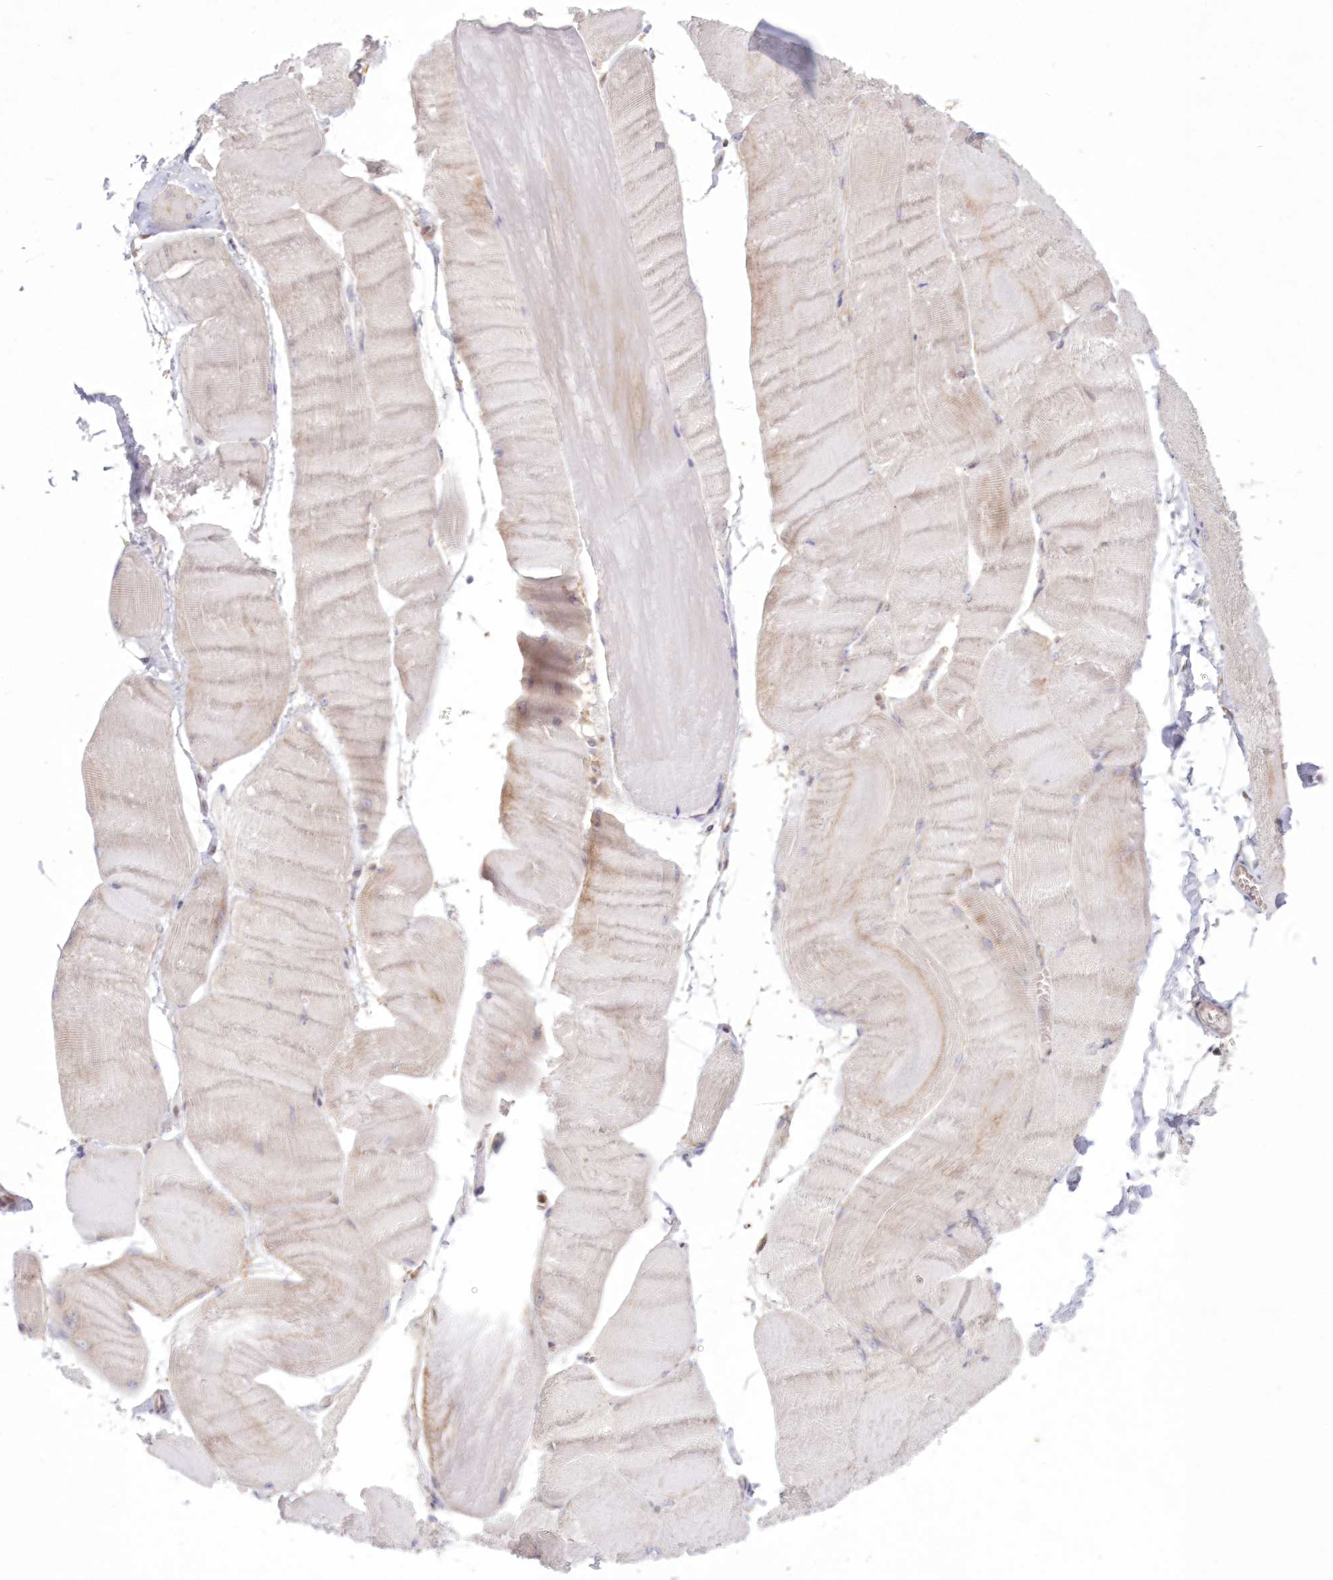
{"staining": {"intensity": "weak", "quantity": "<25%", "location": "cytoplasmic/membranous"}, "tissue": "skeletal muscle", "cell_type": "Myocytes", "image_type": "normal", "snomed": [{"axis": "morphology", "description": "Normal tissue, NOS"}, {"axis": "morphology", "description": "Basal cell carcinoma"}, {"axis": "topography", "description": "Skeletal muscle"}], "caption": "Immunohistochemistry (IHC) photomicrograph of unremarkable skeletal muscle: human skeletal muscle stained with DAB exhibits no significant protein positivity in myocytes. (Brightfield microscopy of DAB immunohistochemistry at high magnification).", "gene": "RNPEP", "patient": {"sex": "female", "age": 64}}